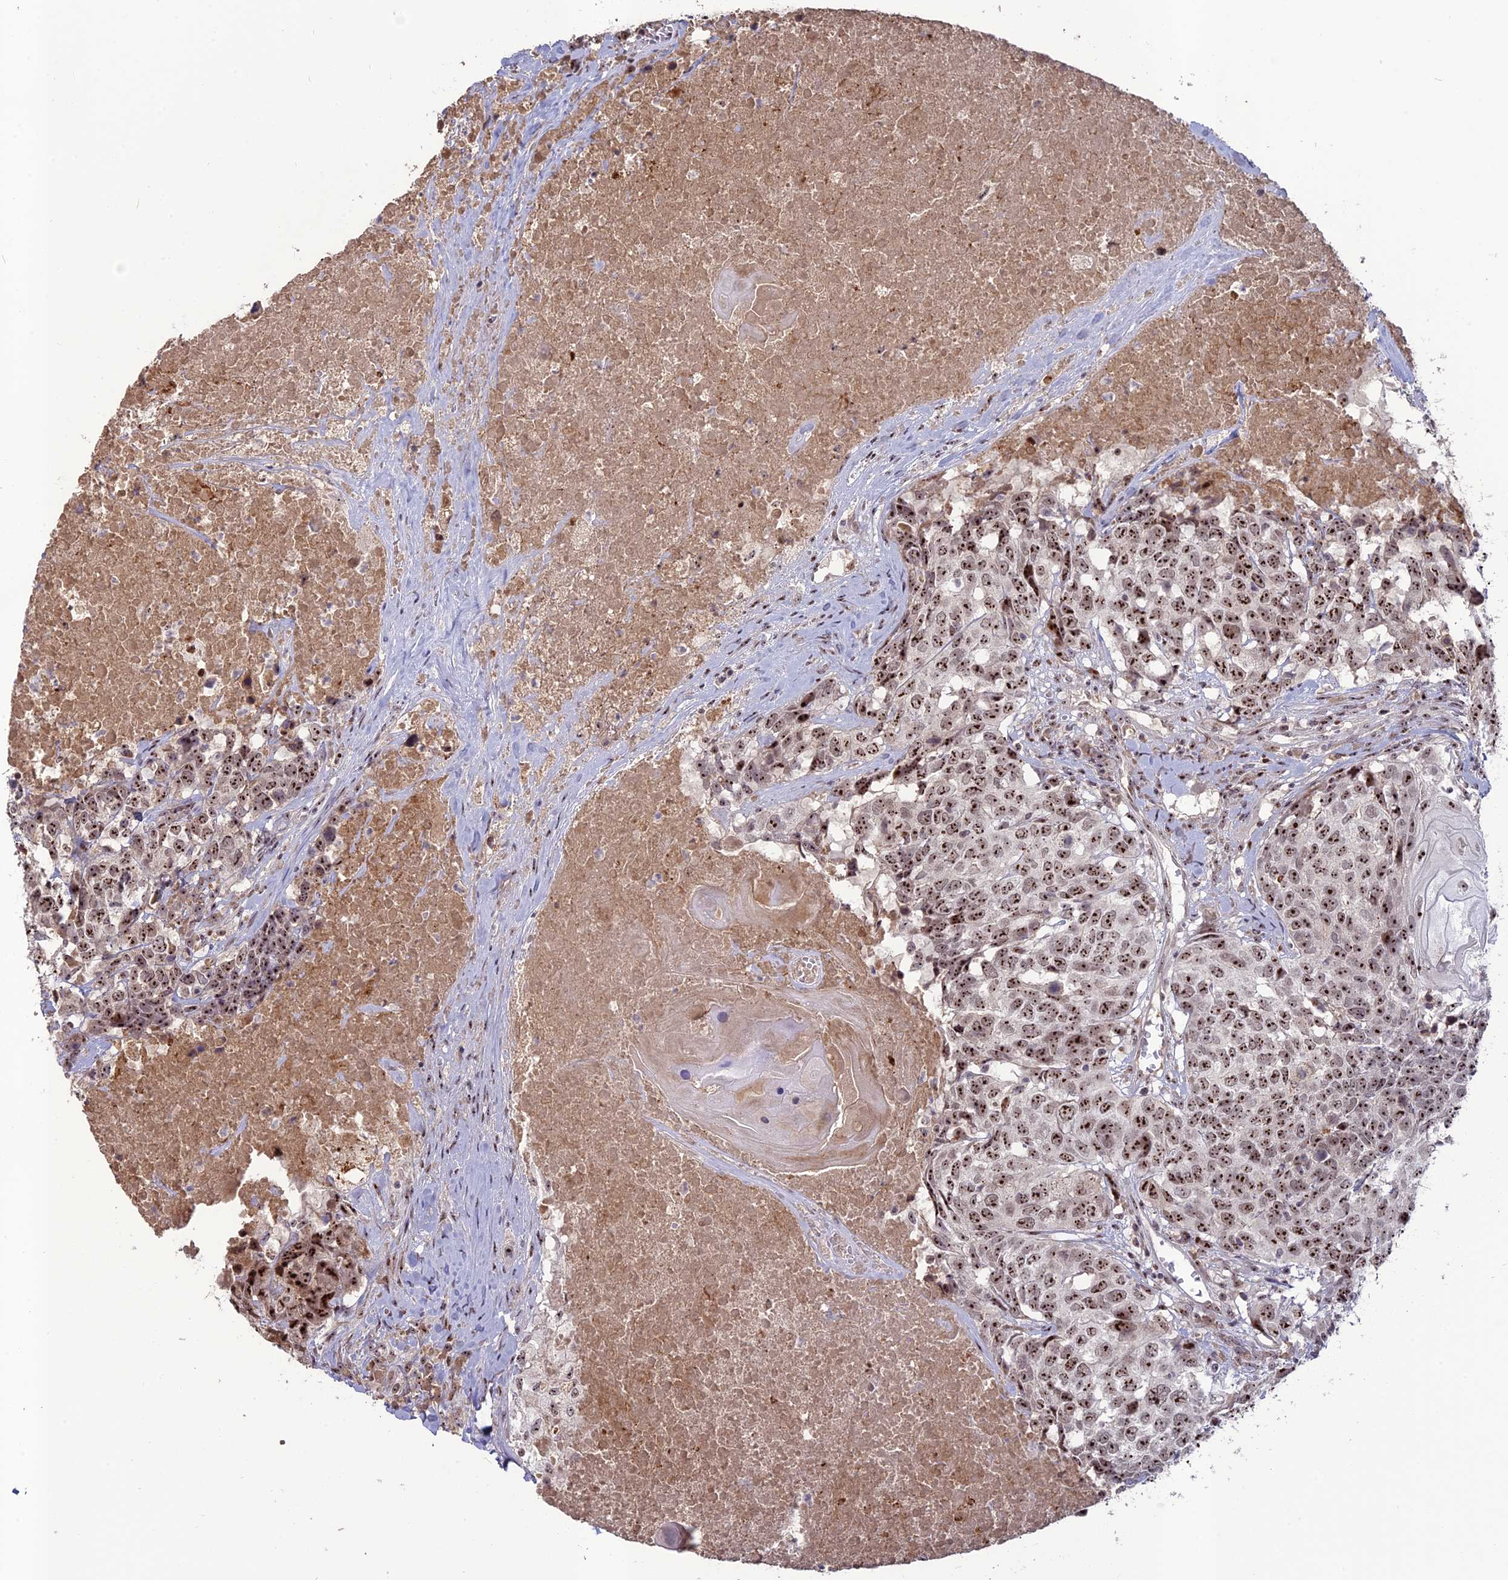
{"staining": {"intensity": "strong", "quantity": ">75%", "location": "nuclear"}, "tissue": "head and neck cancer", "cell_type": "Tumor cells", "image_type": "cancer", "snomed": [{"axis": "morphology", "description": "Squamous cell carcinoma, NOS"}, {"axis": "topography", "description": "Head-Neck"}], "caption": "Protein expression analysis of human squamous cell carcinoma (head and neck) reveals strong nuclear positivity in about >75% of tumor cells.", "gene": "FAM131A", "patient": {"sex": "male", "age": 66}}